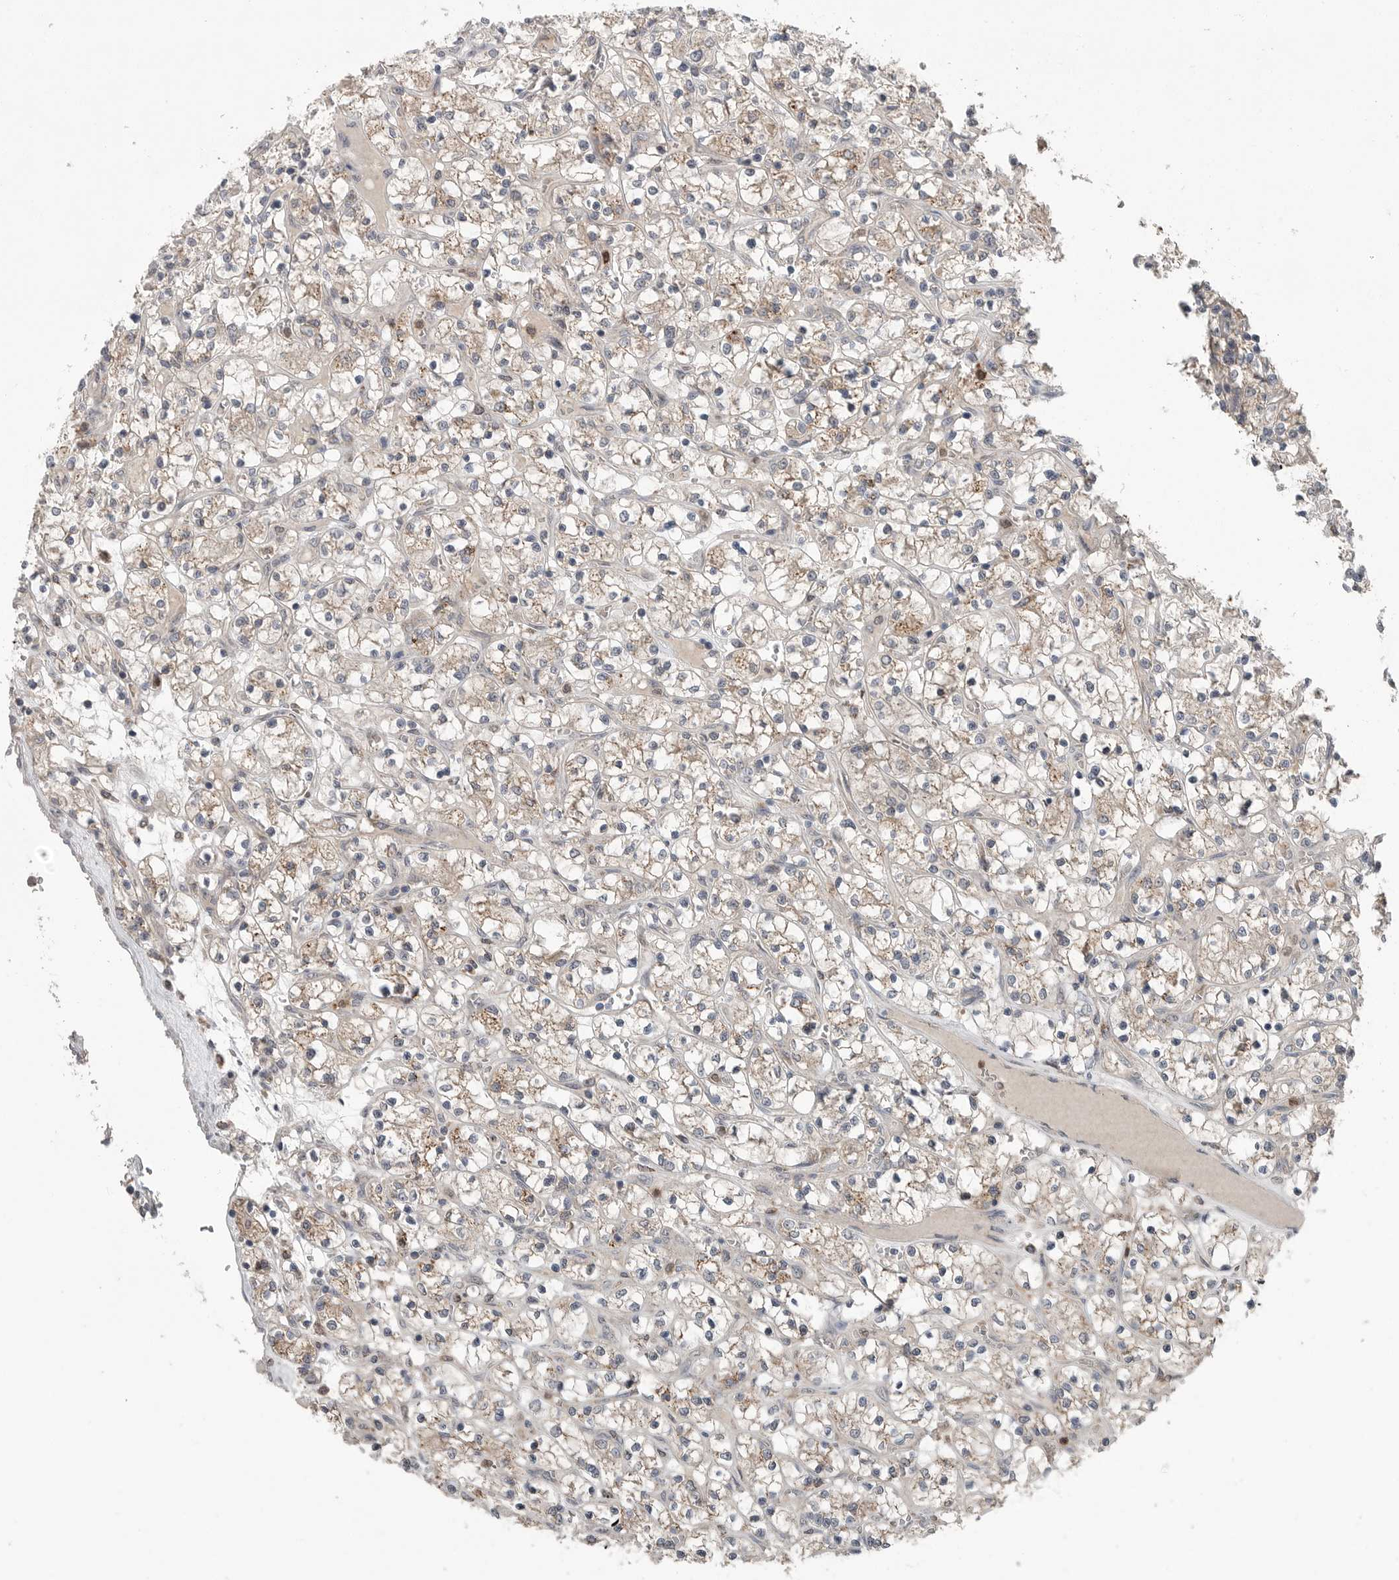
{"staining": {"intensity": "weak", "quantity": ">75%", "location": "cytoplasmic/membranous"}, "tissue": "renal cancer", "cell_type": "Tumor cells", "image_type": "cancer", "snomed": [{"axis": "morphology", "description": "Adenocarcinoma, NOS"}, {"axis": "topography", "description": "Kidney"}], "caption": "Renal adenocarcinoma tissue reveals weak cytoplasmic/membranous expression in approximately >75% of tumor cells, visualized by immunohistochemistry.", "gene": "SCP2", "patient": {"sex": "female", "age": 69}}